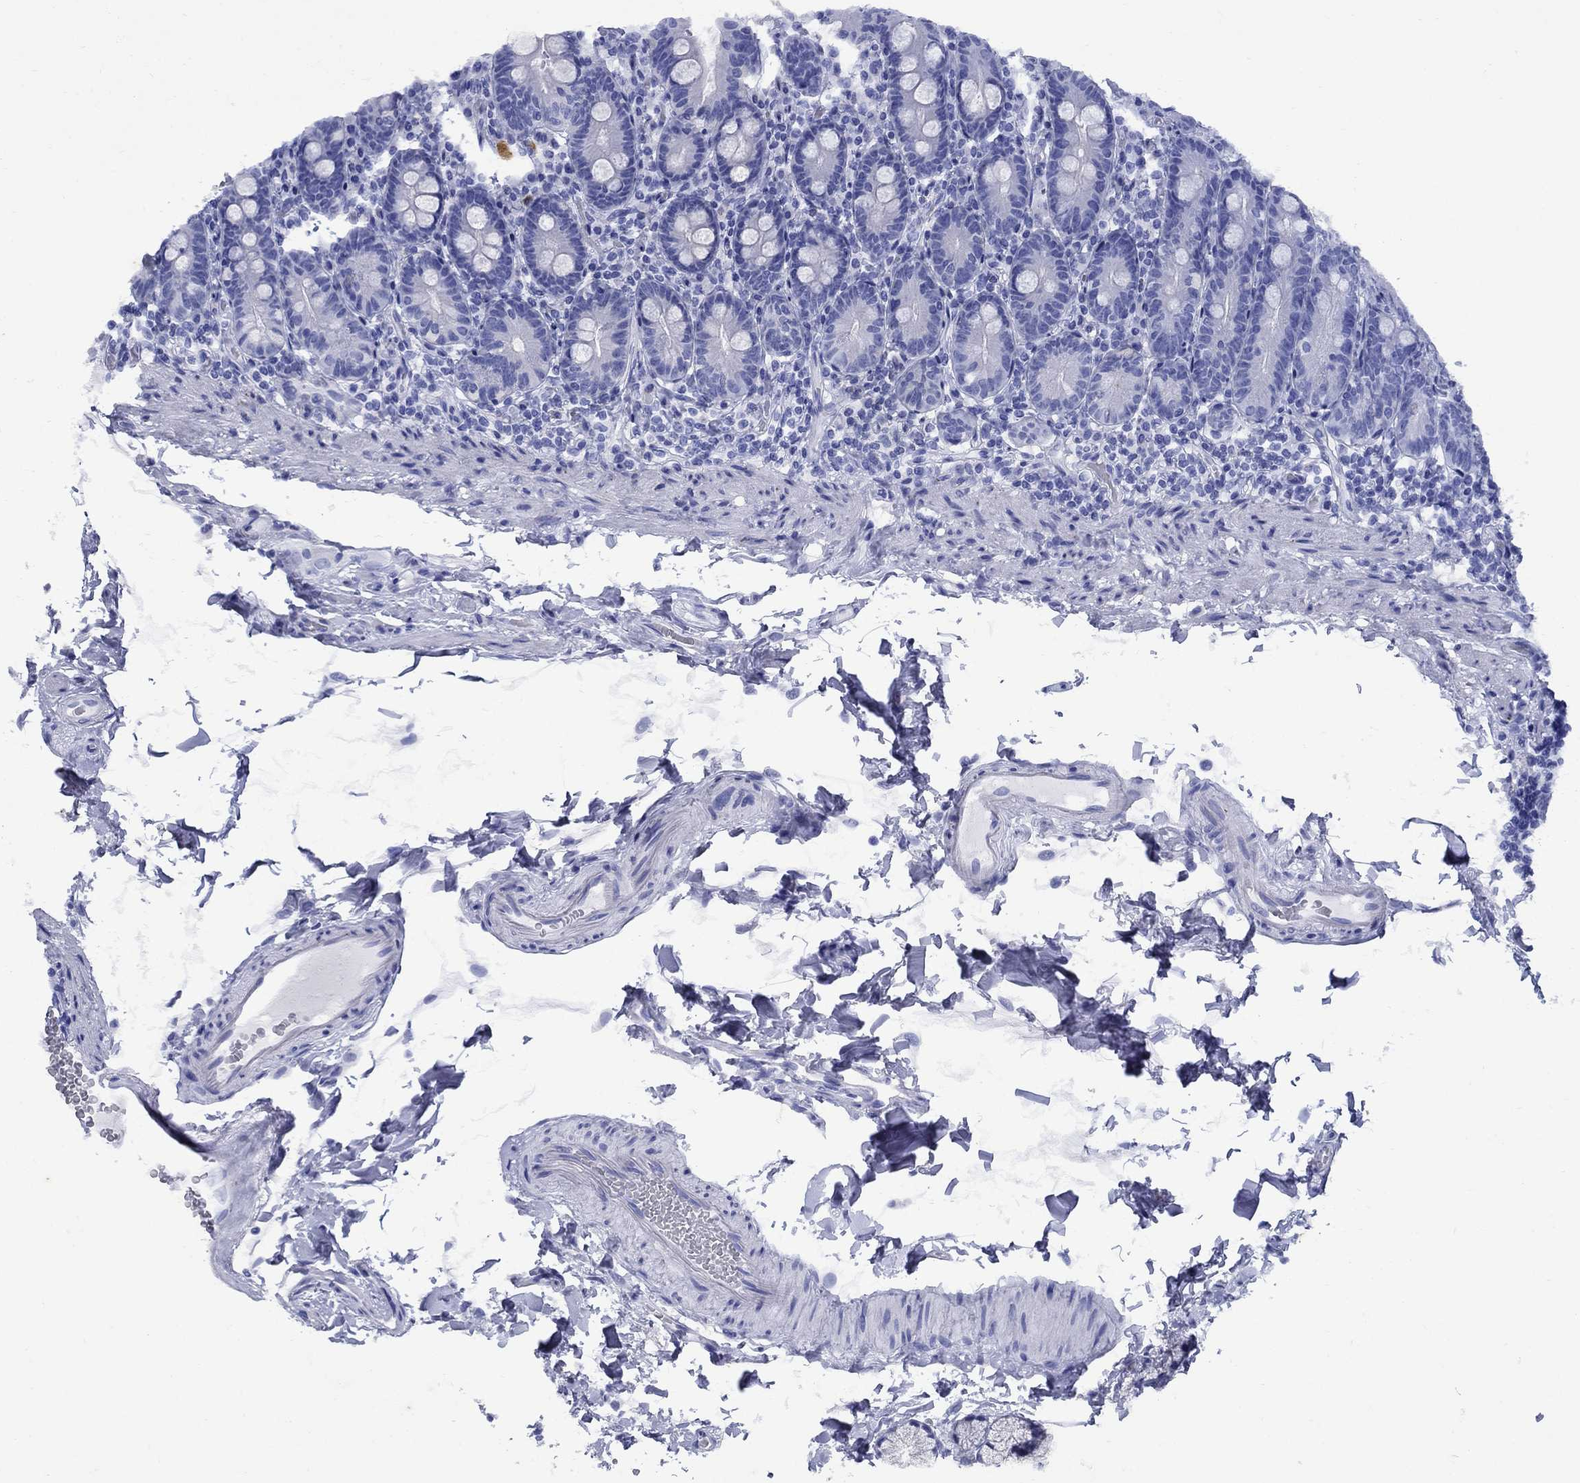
{"staining": {"intensity": "negative", "quantity": "none", "location": "none"}, "tissue": "duodenum", "cell_type": "Glandular cells", "image_type": "normal", "snomed": [{"axis": "morphology", "description": "Normal tissue, NOS"}, {"axis": "topography", "description": "Duodenum"}], "caption": "Immunohistochemical staining of normal duodenum shows no significant staining in glandular cells. (Brightfield microscopy of DAB immunohistochemistry (IHC) at high magnification).", "gene": "CD1A", "patient": {"sex": "female", "age": 67}}